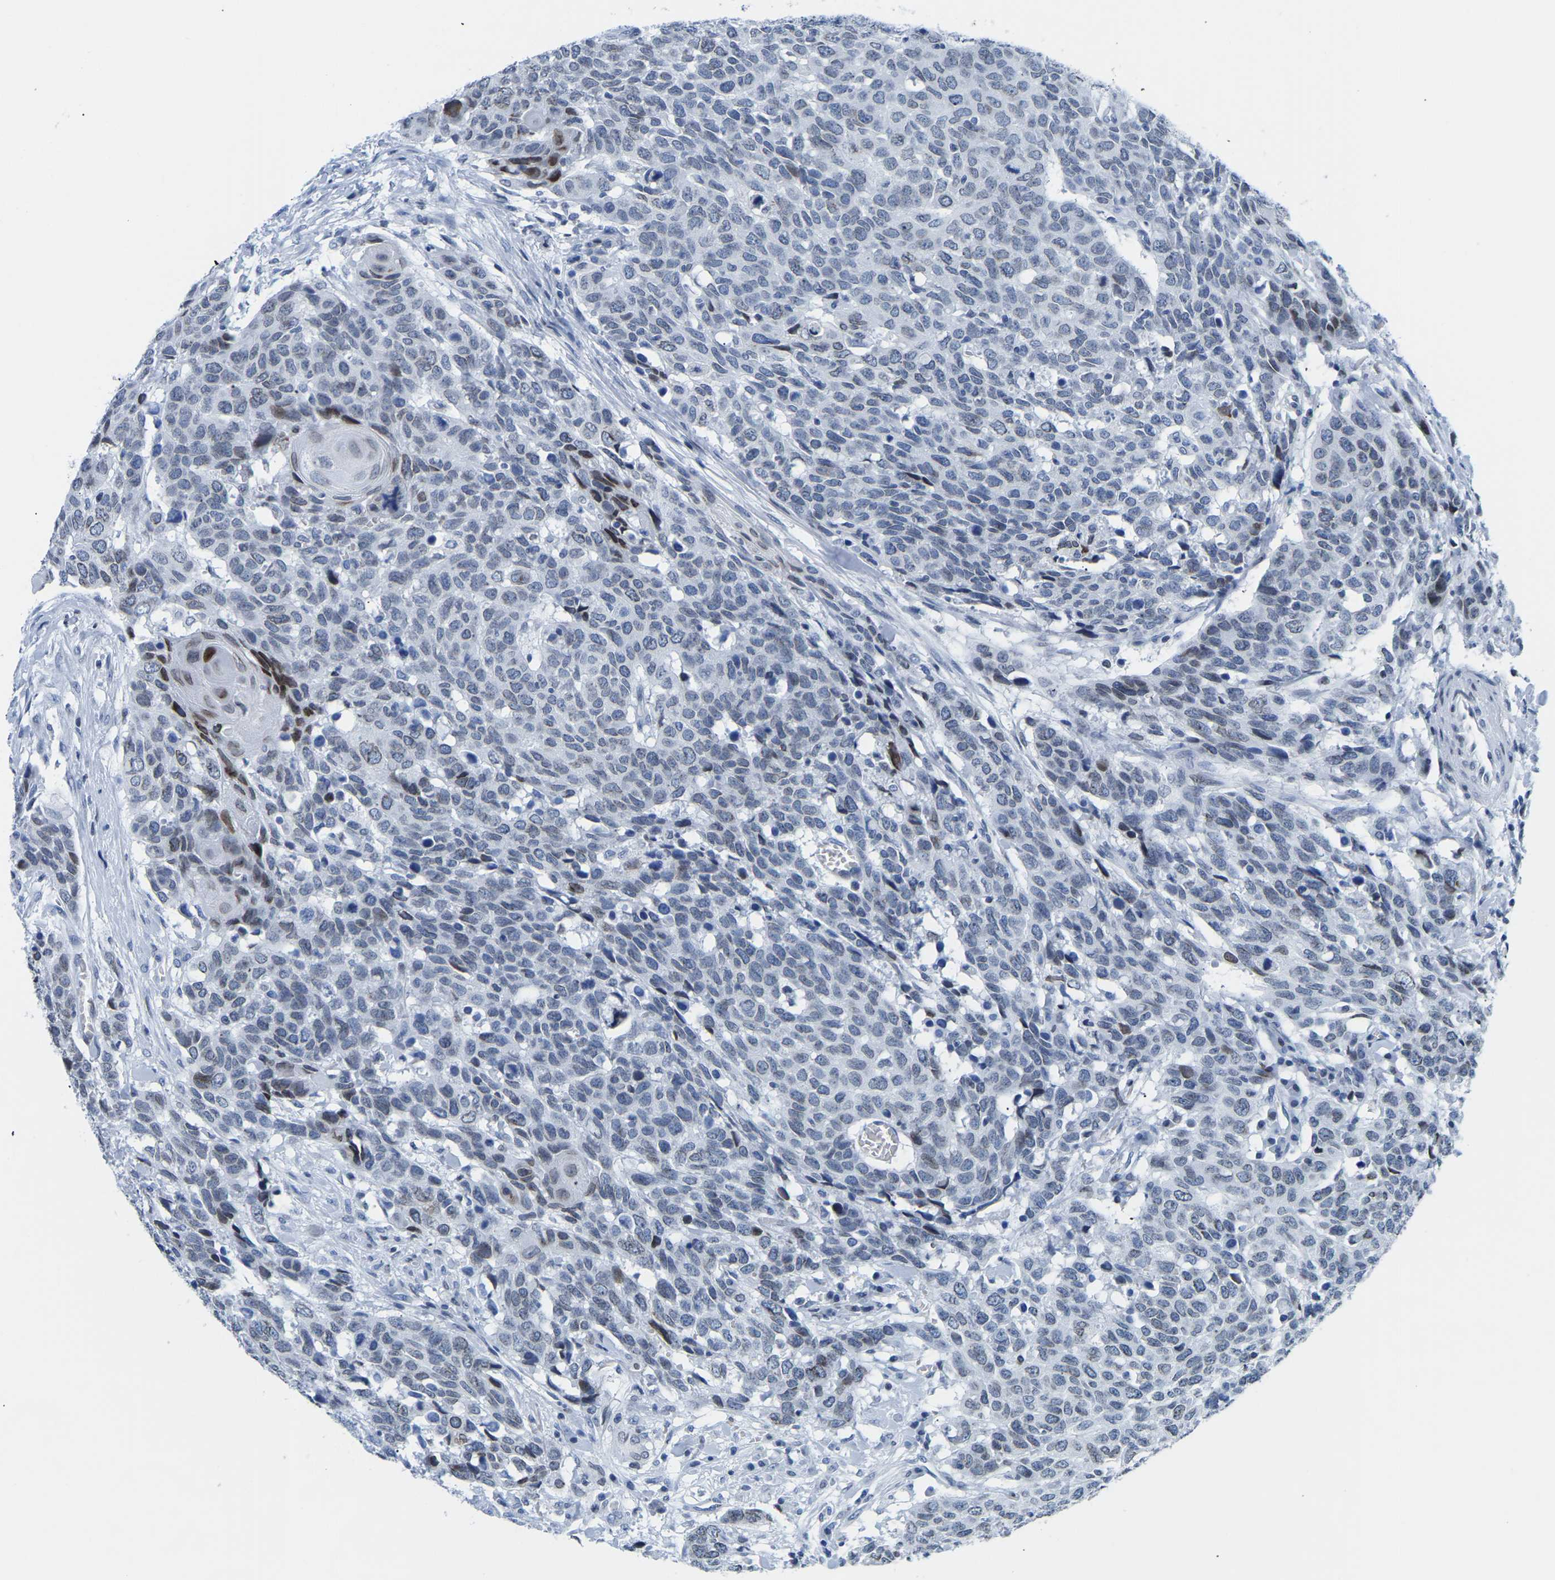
{"staining": {"intensity": "moderate", "quantity": "<25%", "location": "nuclear"}, "tissue": "head and neck cancer", "cell_type": "Tumor cells", "image_type": "cancer", "snomed": [{"axis": "morphology", "description": "Squamous cell carcinoma, NOS"}, {"axis": "topography", "description": "Head-Neck"}], "caption": "Head and neck cancer stained with immunohistochemistry (IHC) demonstrates moderate nuclear positivity in approximately <25% of tumor cells.", "gene": "UPK3A", "patient": {"sex": "male", "age": 66}}